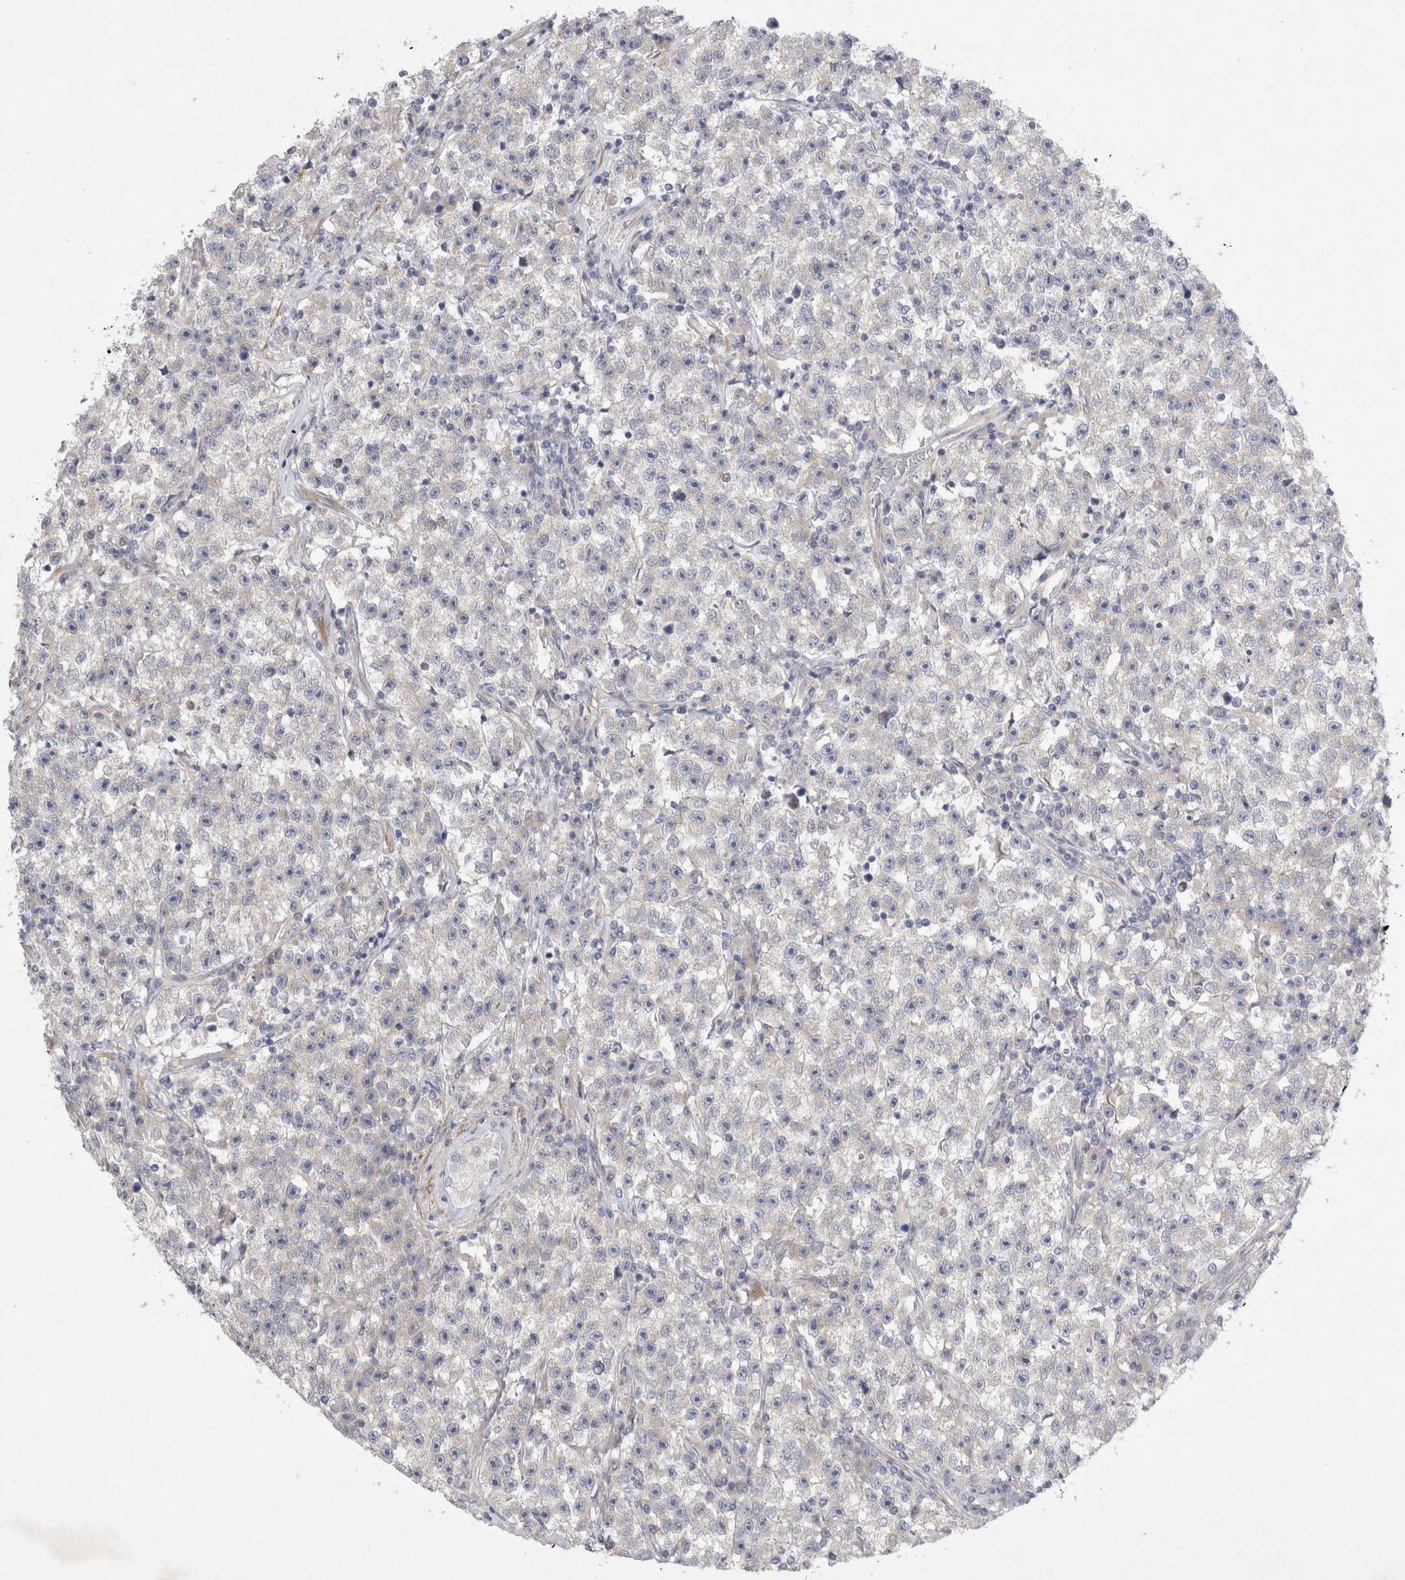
{"staining": {"intensity": "negative", "quantity": "none", "location": "none"}, "tissue": "testis cancer", "cell_type": "Tumor cells", "image_type": "cancer", "snomed": [{"axis": "morphology", "description": "Seminoma, NOS"}, {"axis": "topography", "description": "Testis"}], "caption": "This histopathology image is of testis cancer stained with IHC to label a protein in brown with the nuclei are counter-stained blue. There is no expression in tumor cells. (DAB (3,3'-diaminobenzidine) immunohistochemistry with hematoxylin counter stain).", "gene": "BZW2", "patient": {"sex": "male", "age": 22}}